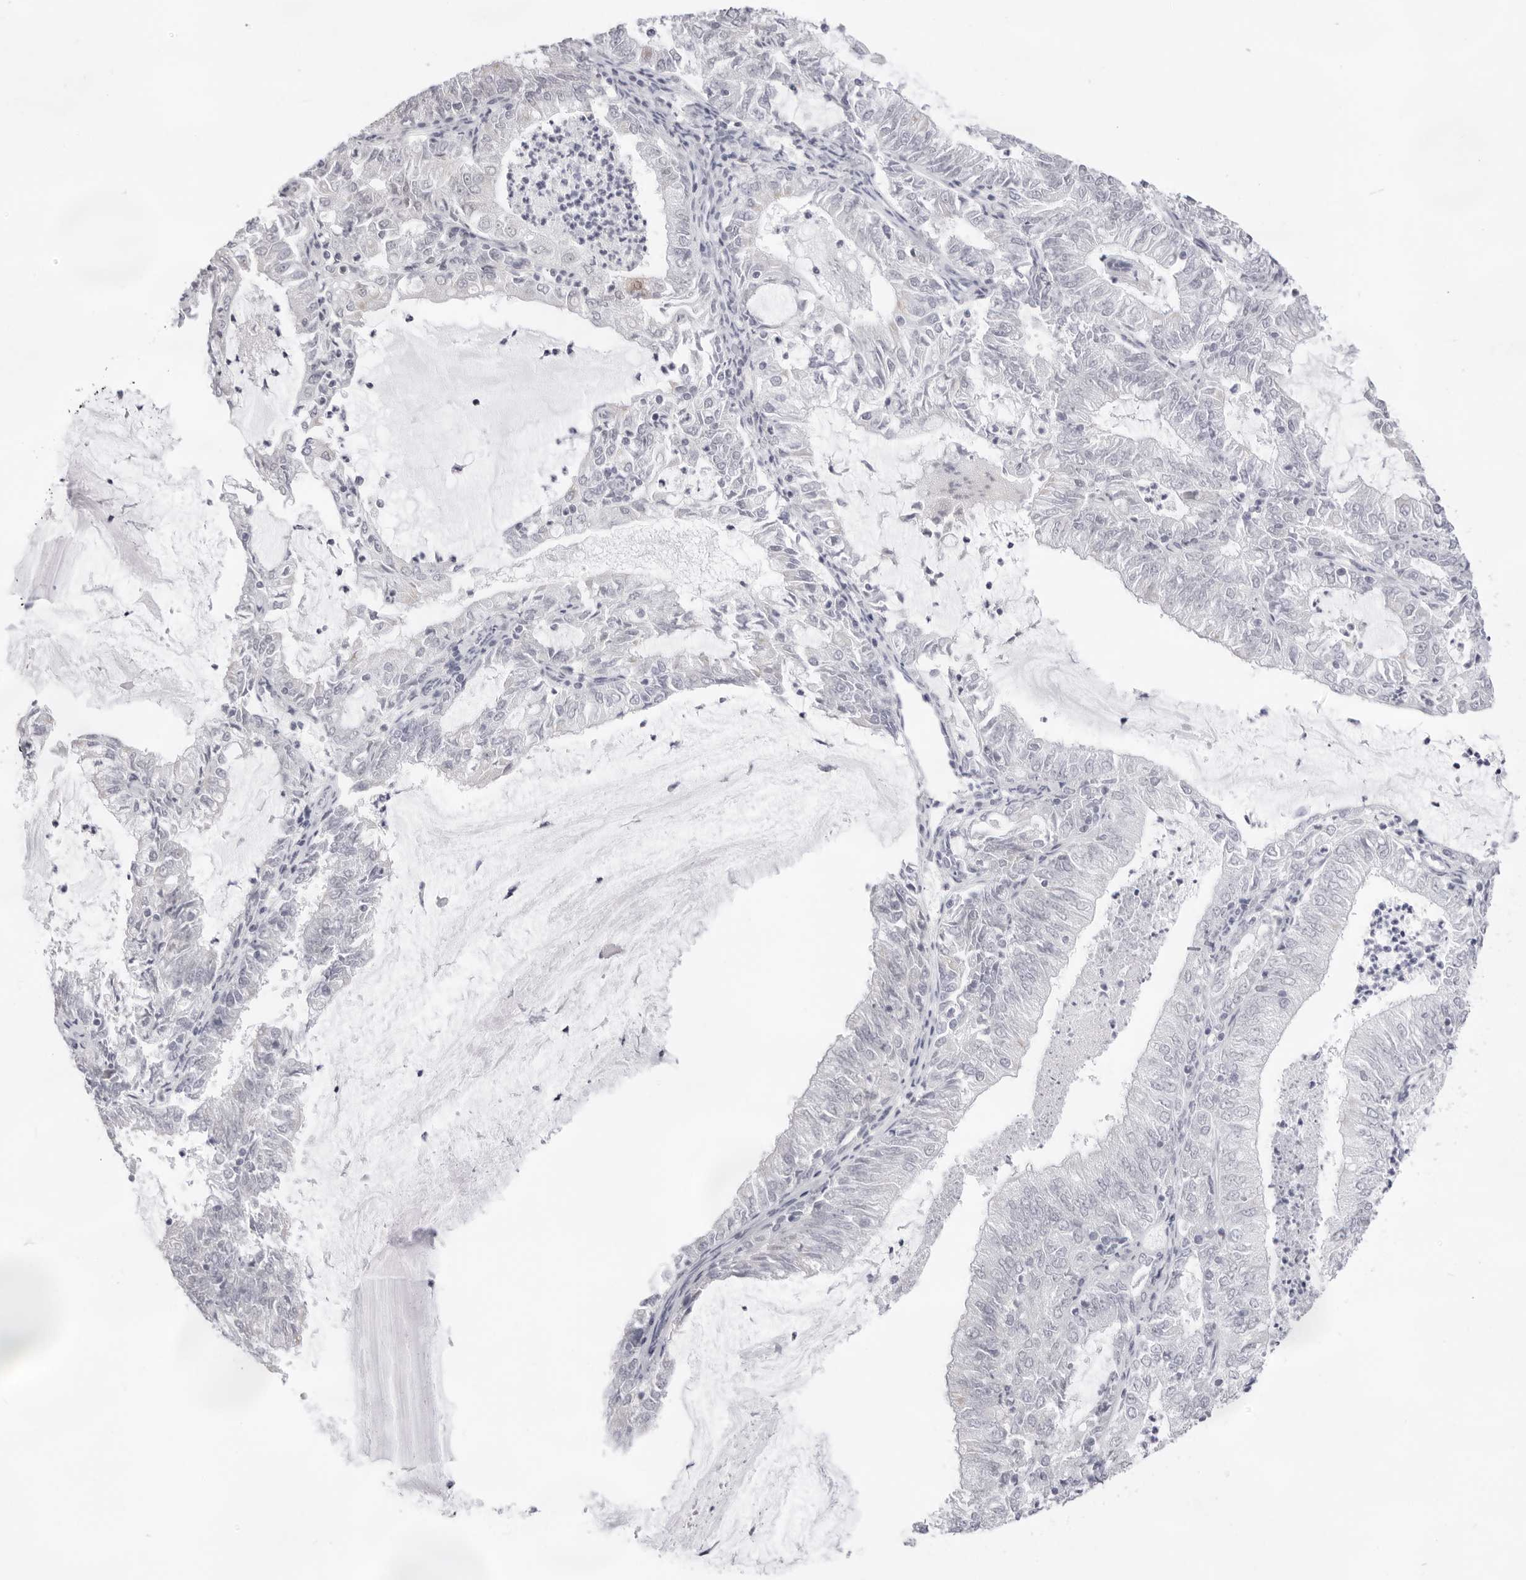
{"staining": {"intensity": "negative", "quantity": "none", "location": "none"}, "tissue": "endometrial cancer", "cell_type": "Tumor cells", "image_type": "cancer", "snomed": [{"axis": "morphology", "description": "Adenocarcinoma, NOS"}, {"axis": "topography", "description": "Endometrium"}], "caption": "IHC of endometrial adenocarcinoma demonstrates no expression in tumor cells.", "gene": "FDPS", "patient": {"sex": "female", "age": 57}}